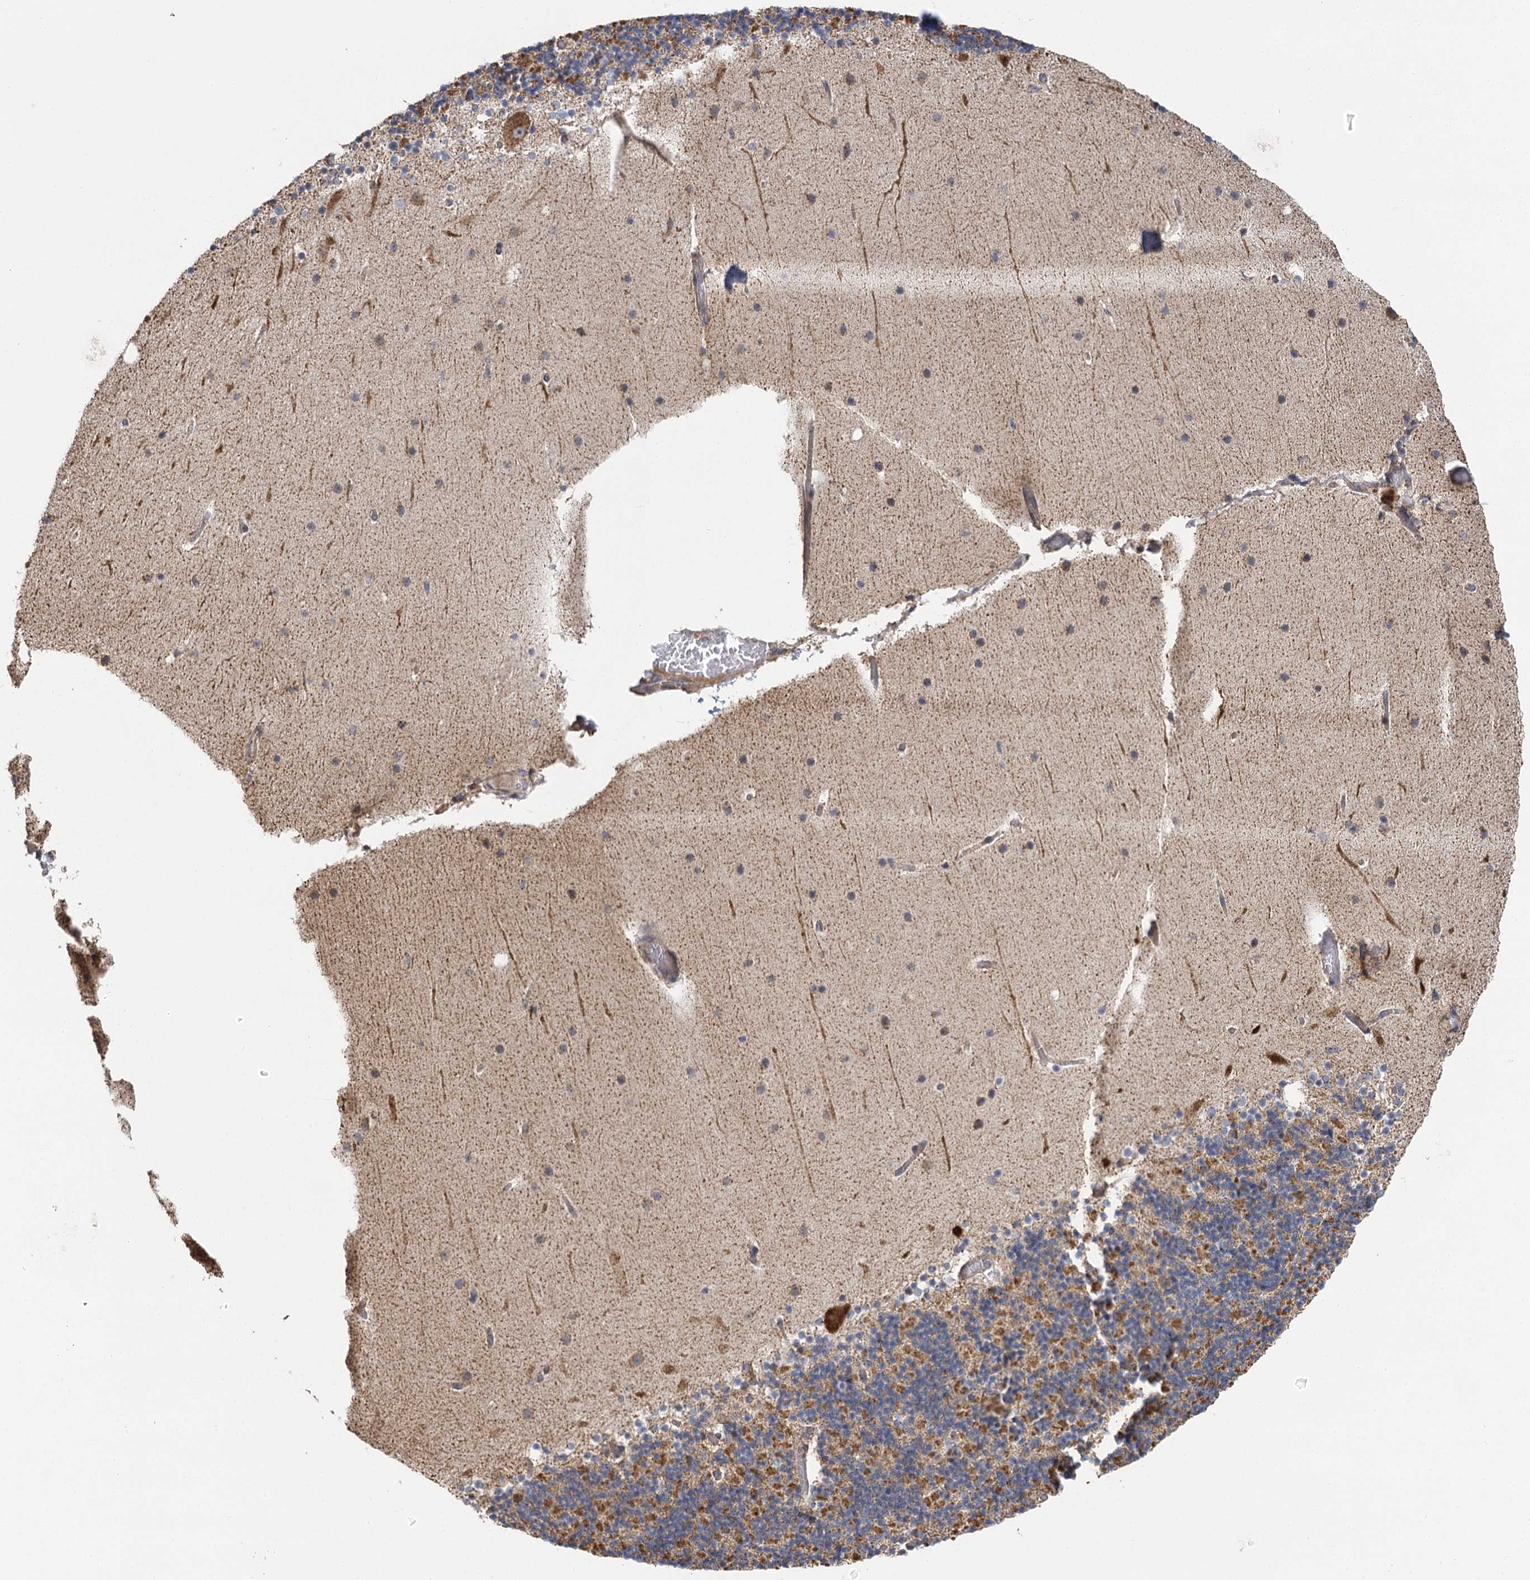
{"staining": {"intensity": "moderate", "quantity": ">75%", "location": "cytoplasmic/membranous"}, "tissue": "cerebellum", "cell_type": "Cells in granular layer", "image_type": "normal", "snomed": [{"axis": "morphology", "description": "Normal tissue, NOS"}, {"axis": "topography", "description": "Cerebellum"}], "caption": "A brown stain shows moderate cytoplasmic/membranous staining of a protein in cells in granular layer of benign human cerebellum.", "gene": "IL11RA", "patient": {"sex": "male", "age": 57}}